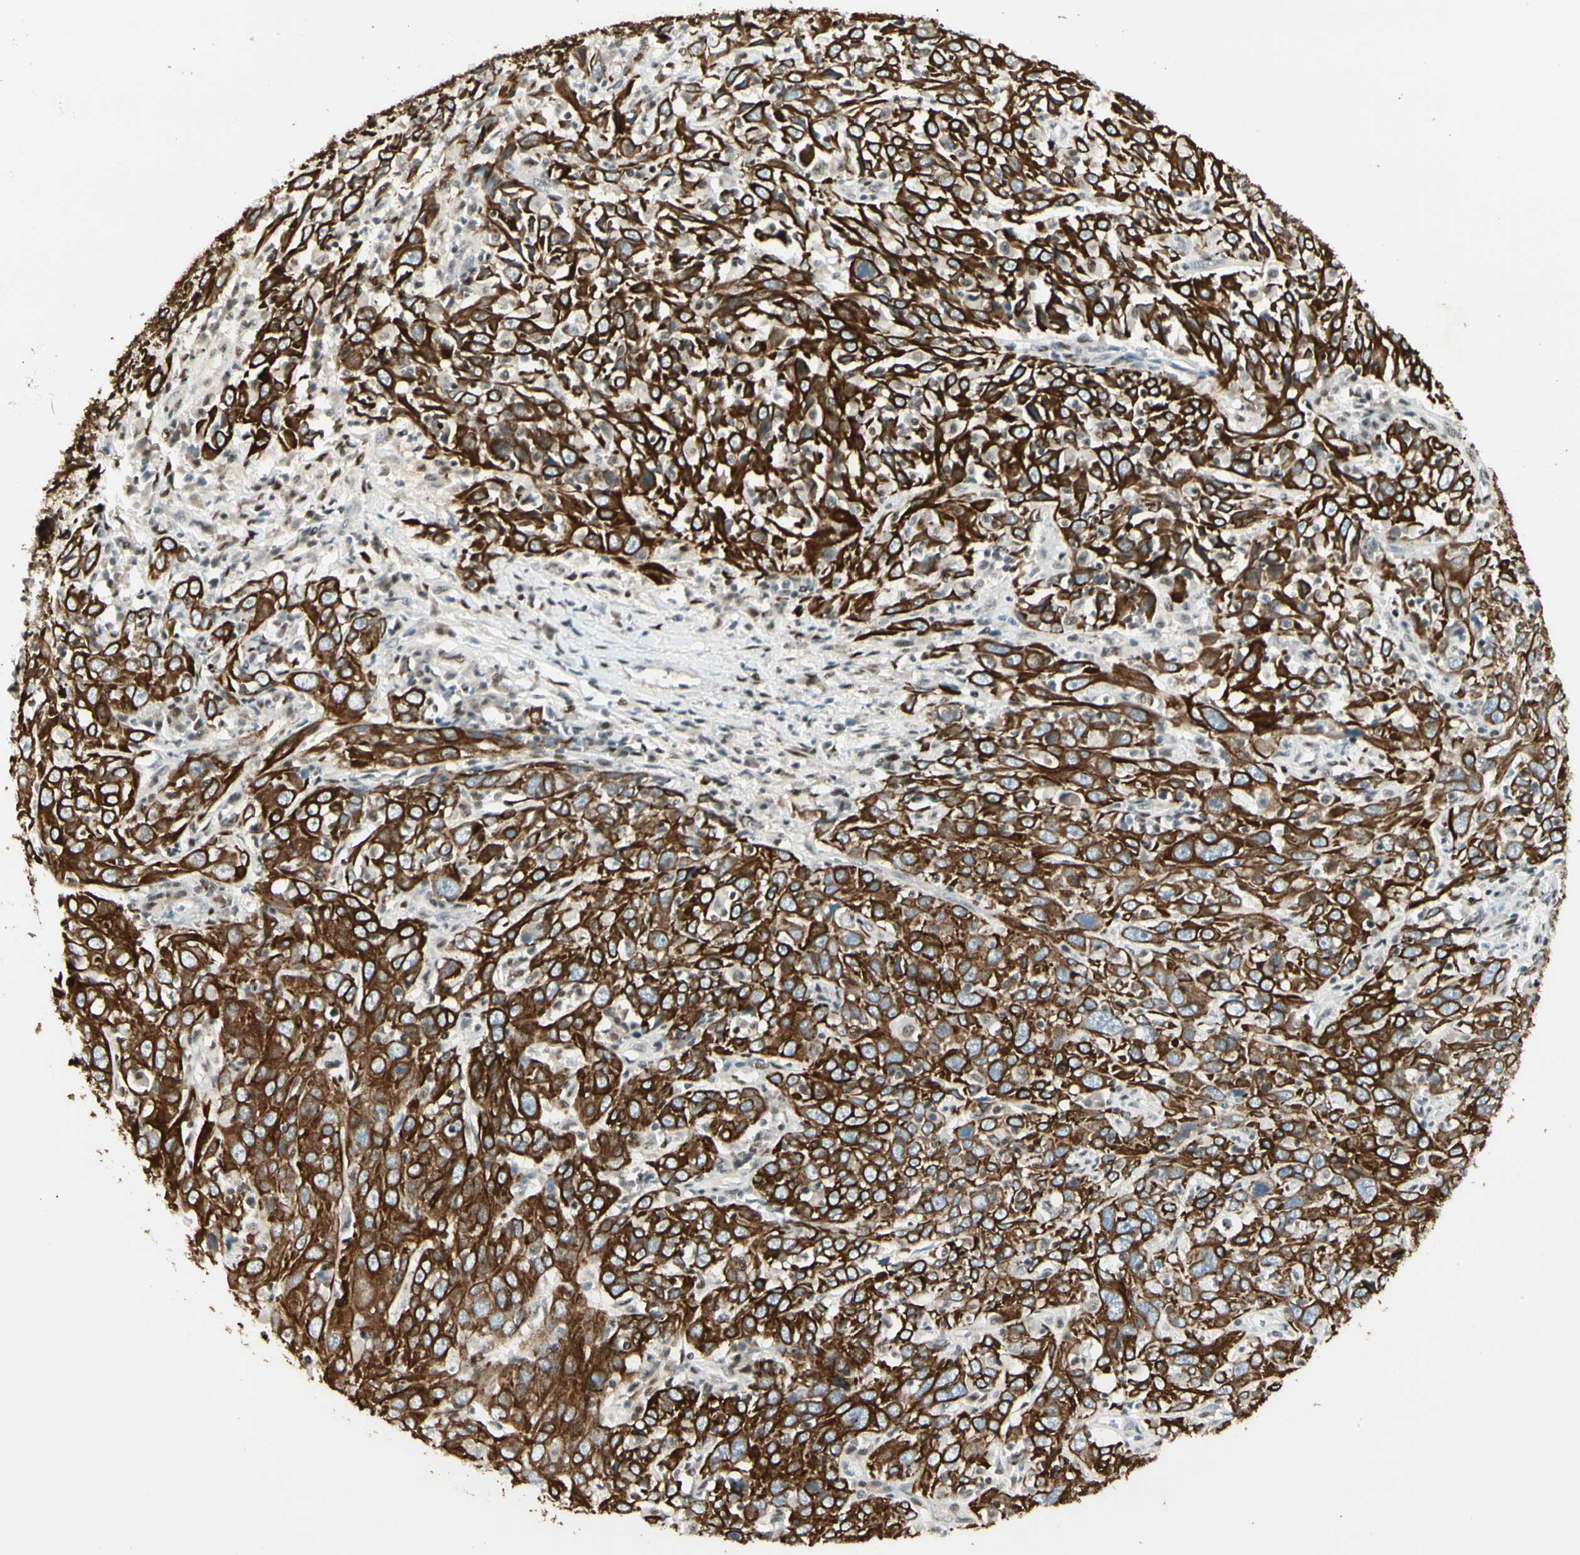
{"staining": {"intensity": "strong", "quantity": ">75%", "location": "cytoplasmic/membranous"}, "tissue": "cervical cancer", "cell_type": "Tumor cells", "image_type": "cancer", "snomed": [{"axis": "morphology", "description": "Squamous cell carcinoma, NOS"}, {"axis": "topography", "description": "Cervix"}], "caption": "Human squamous cell carcinoma (cervical) stained with a brown dye shows strong cytoplasmic/membranous positive expression in about >75% of tumor cells.", "gene": "ATXN1", "patient": {"sex": "female", "age": 46}}